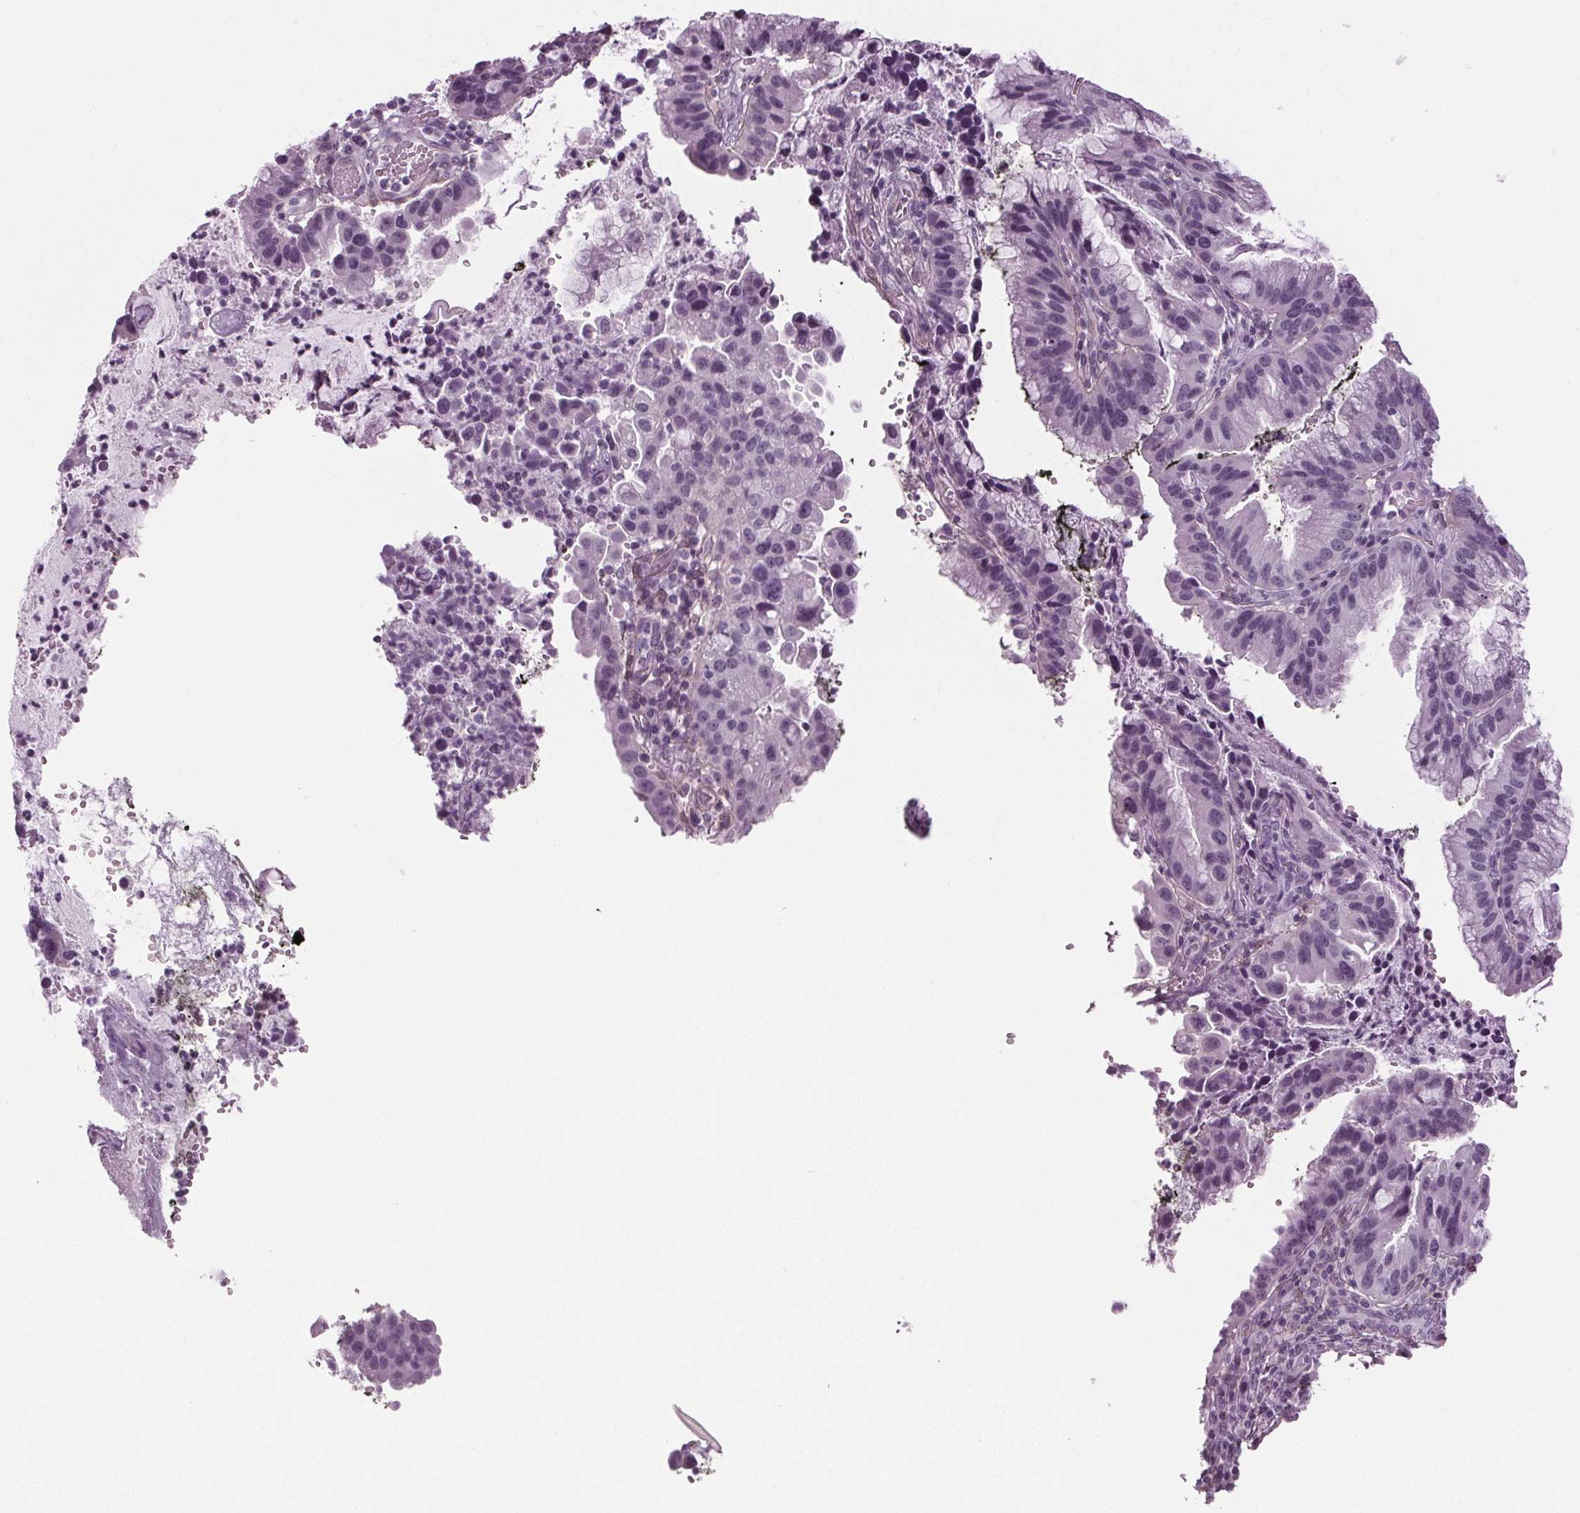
{"staining": {"intensity": "negative", "quantity": "none", "location": "none"}, "tissue": "cervical cancer", "cell_type": "Tumor cells", "image_type": "cancer", "snomed": [{"axis": "morphology", "description": "Adenocarcinoma, NOS"}, {"axis": "topography", "description": "Cervix"}], "caption": "Cervical cancer was stained to show a protein in brown. There is no significant expression in tumor cells.", "gene": "BHLHE22", "patient": {"sex": "female", "age": 34}}